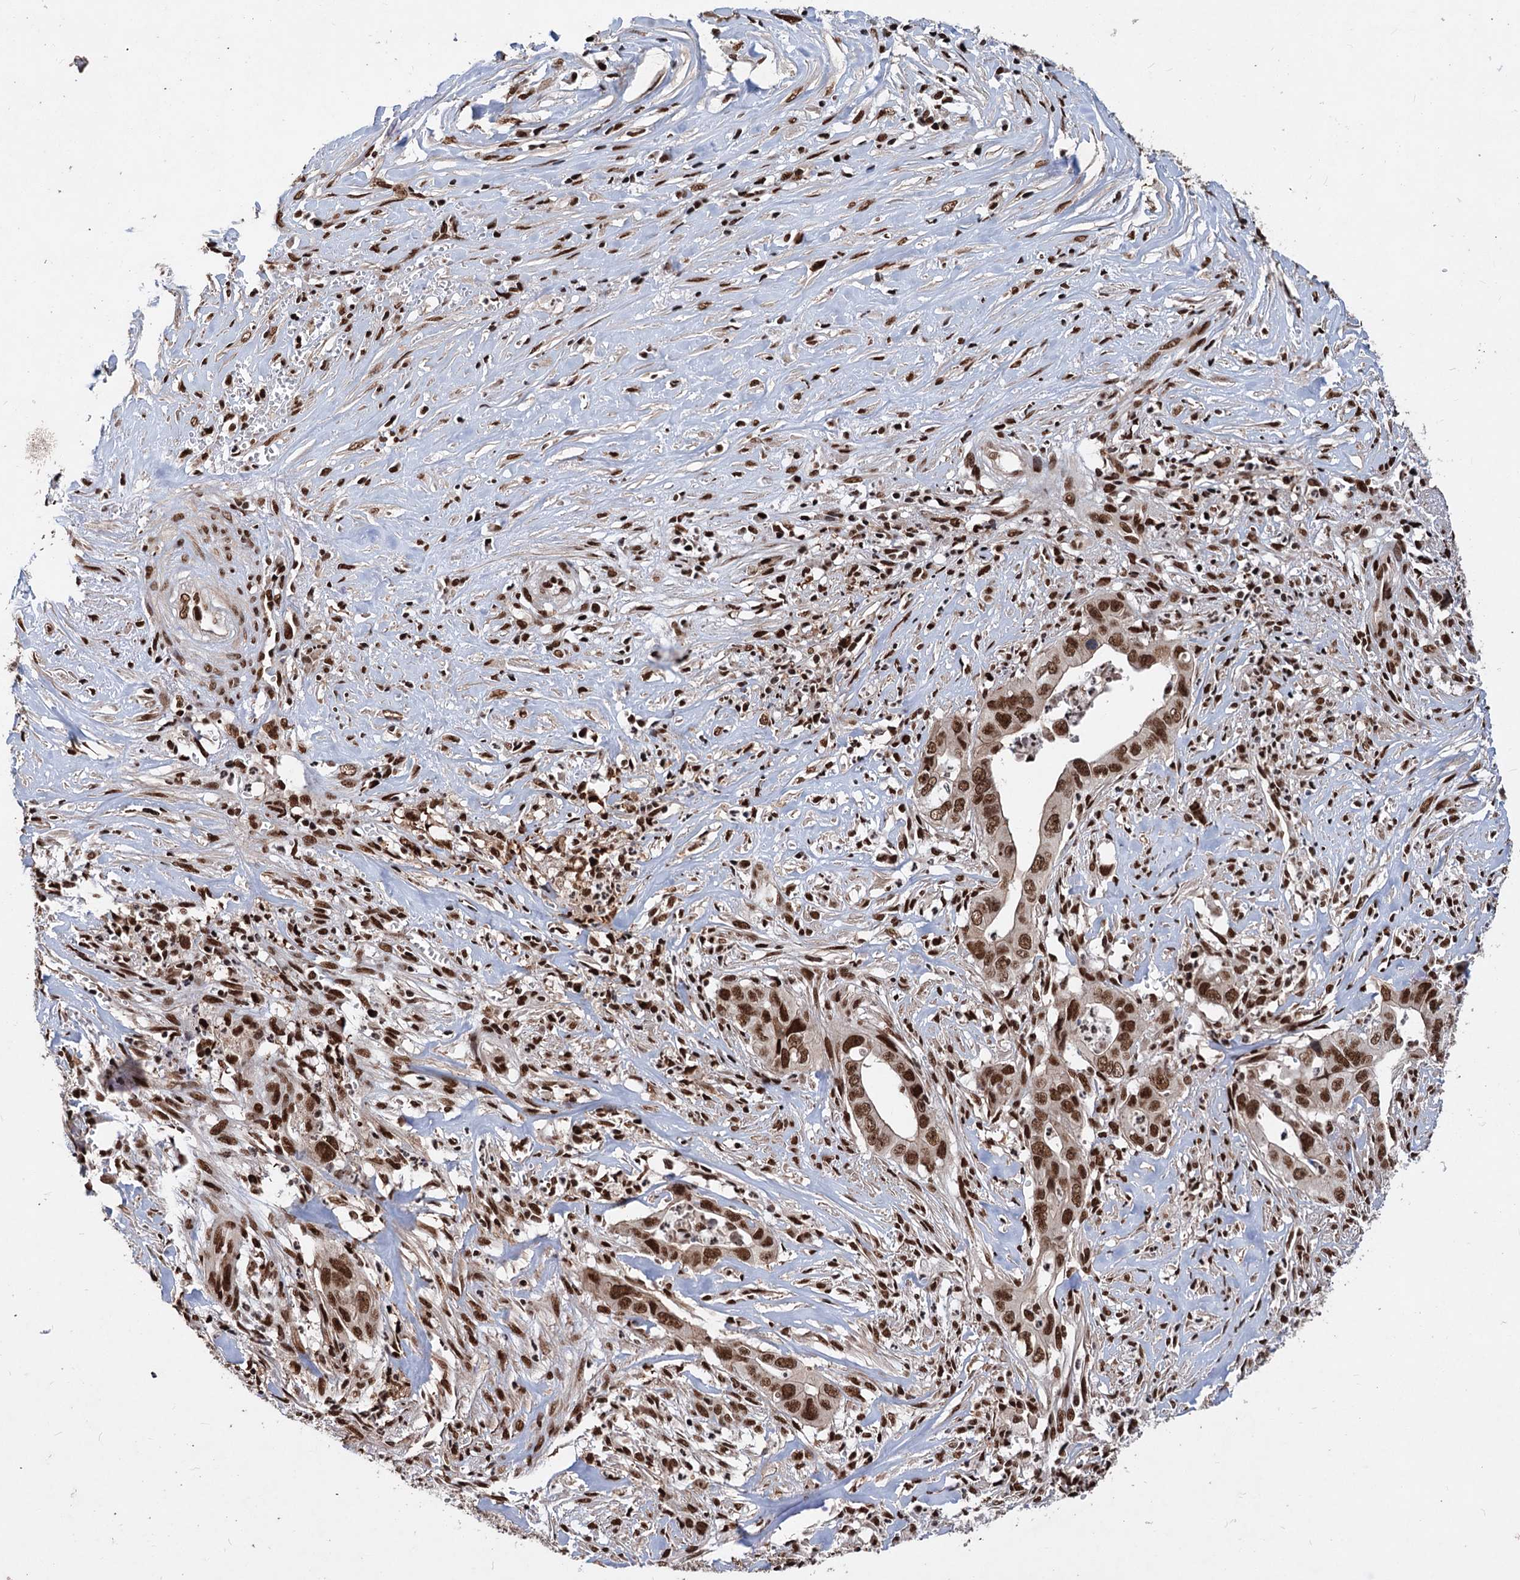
{"staining": {"intensity": "strong", "quantity": ">75%", "location": "nuclear"}, "tissue": "liver cancer", "cell_type": "Tumor cells", "image_type": "cancer", "snomed": [{"axis": "morphology", "description": "Cholangiocarcinoma"}, {"axis": "topography", "description": "Liver"}], "caption": "This is a histology image of immunohistochemistry staining of liver cancer, which shows strong expression in the nuclear of tumor cells.", "gene": "MAML1", "patient": {"sex": "female", "age": 79}}